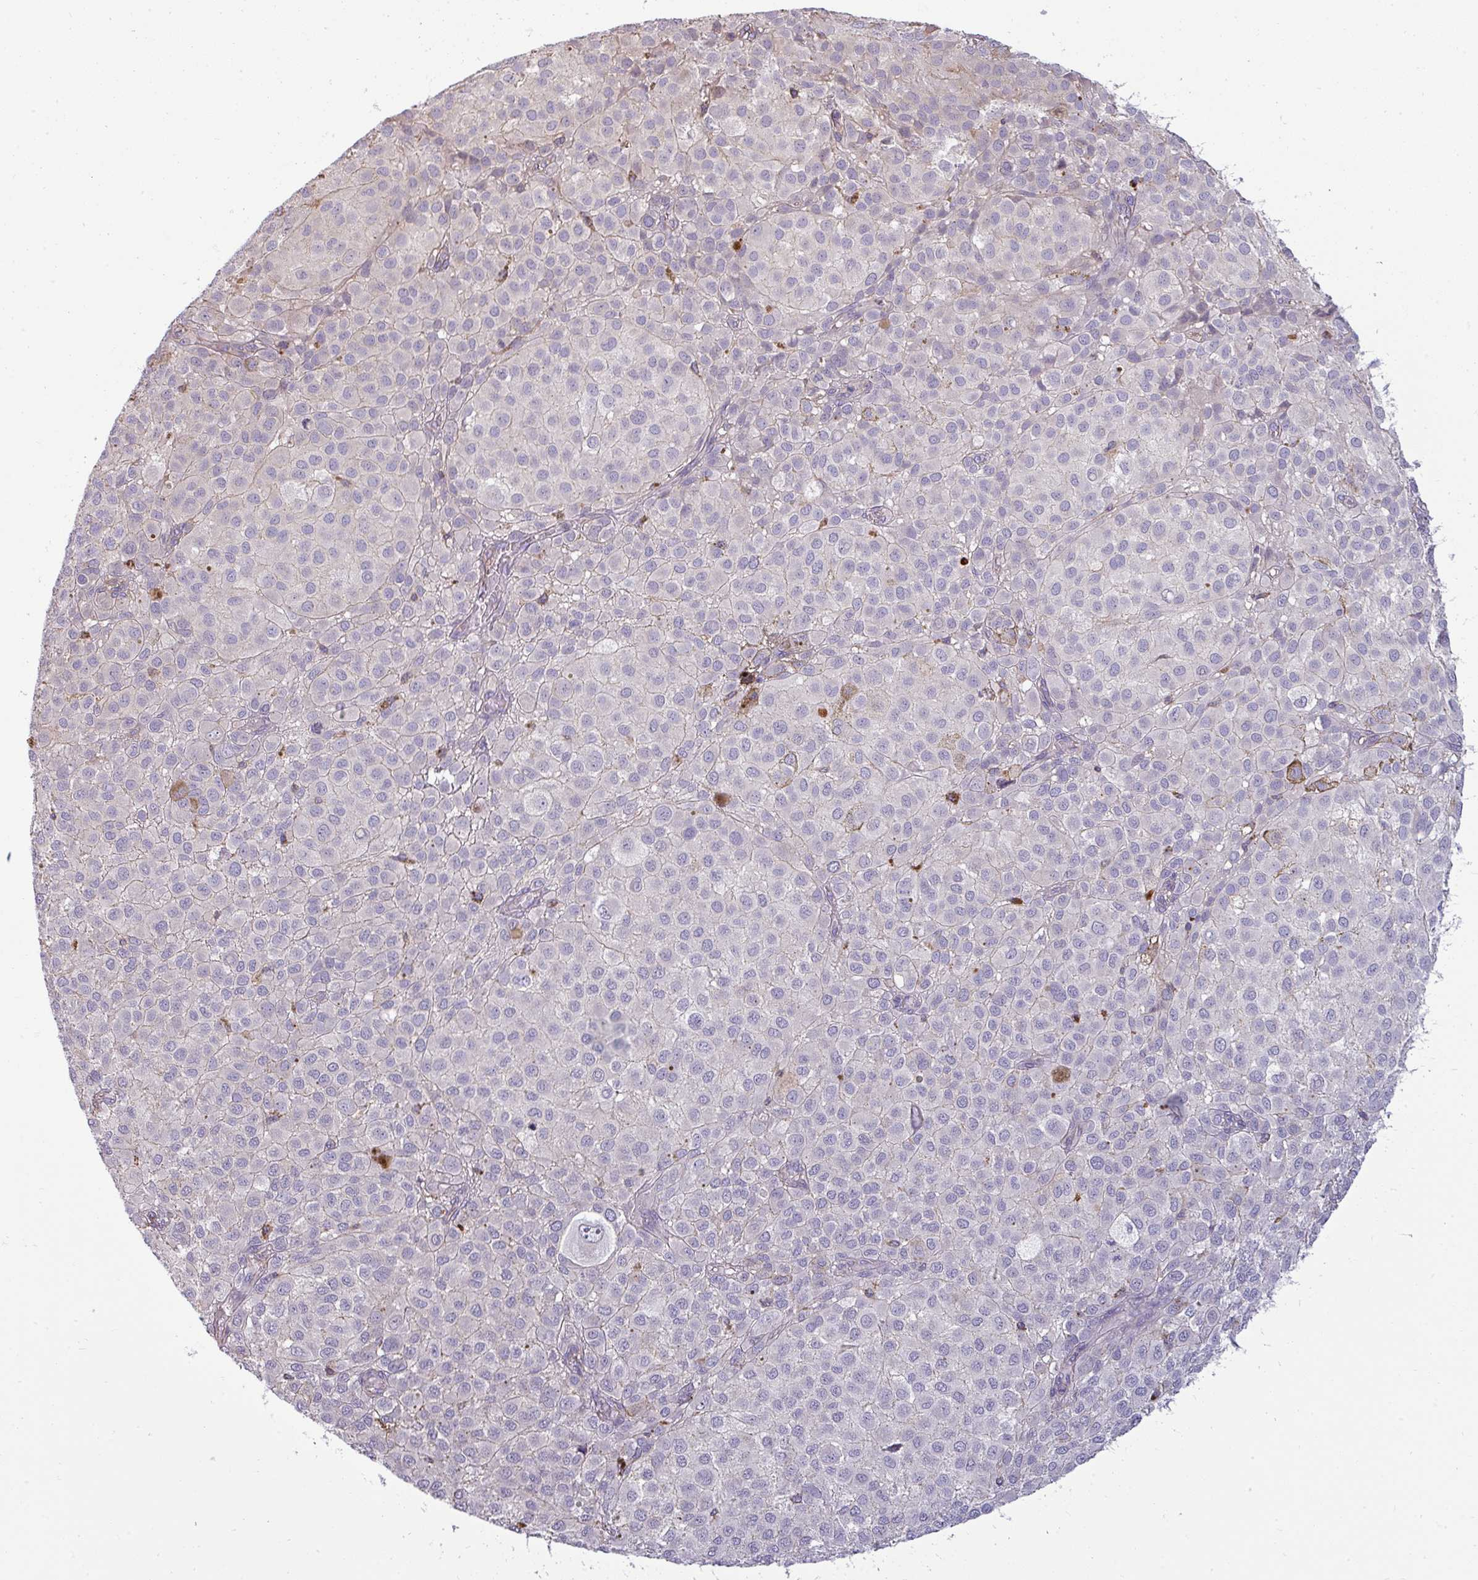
{"staining": {"intensity": "negative", "quantity": "none", "location": "none"}, "tissue": "melanoma", "cell_type": "Tumor cells", "image_type": "cancer", "snomed": [{"axis": "morphology", "description": "Malignant melanoma, NOS"}, {"axis": "topography", "description": "Skin"}], "caption": "The immunohistochemistry (IHC) image has no significant expression in tumor cells of malignant melanoma tissue. (DAB immunohistochemistry (IHC) with hematoxylin counter stain).", "gene": "ZNF835", "patient": {"sex": "male", "age": 64}}